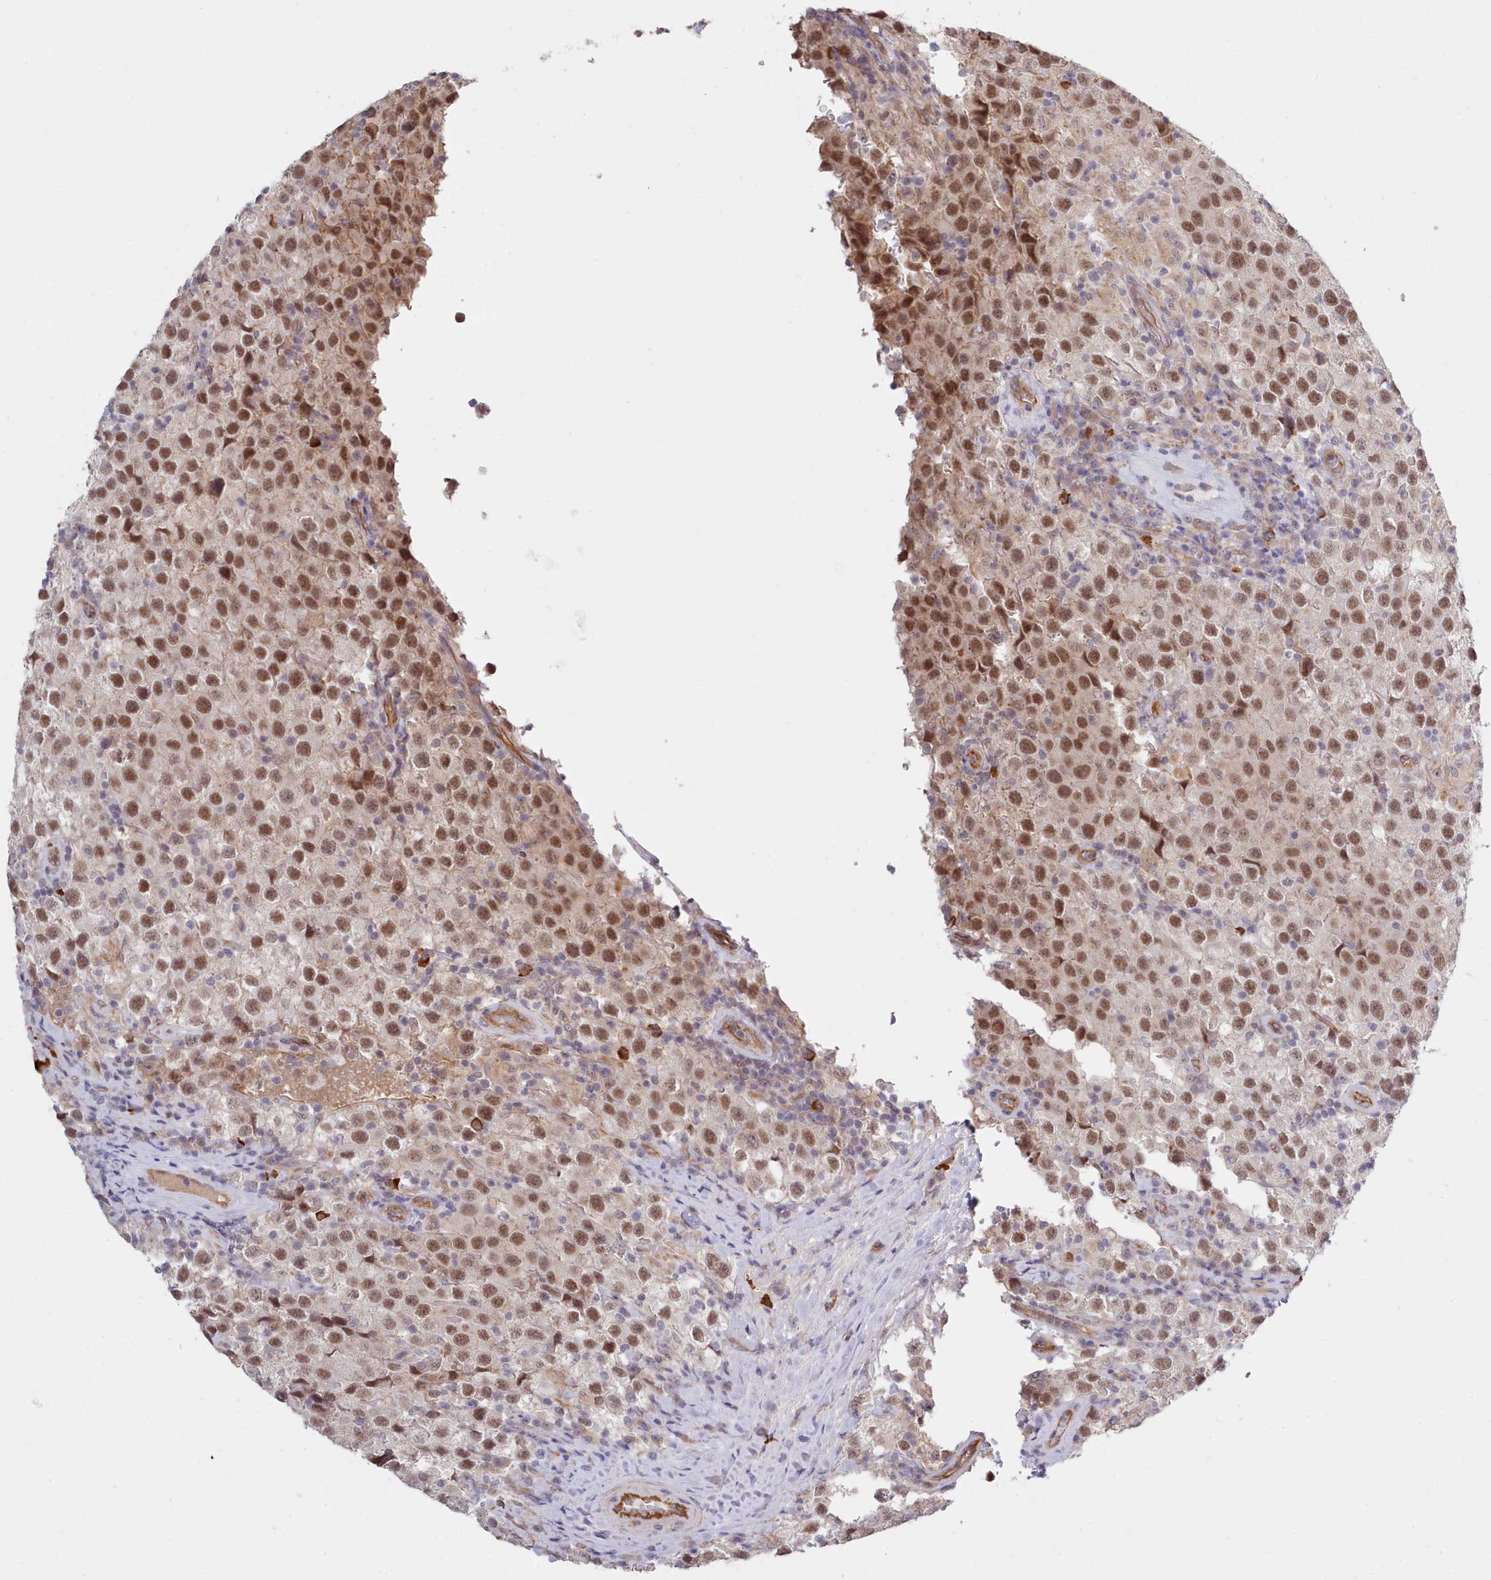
{"staining": {"intensity": "moderate", "quantity": ">75%", "location": "nuclear"}, "tissue": "testis cancer", "cell_type": "Tumor cells", "image_type": "cancer", "snomed": [{"axis": "morphology", "description": "Seminoma, NOS"}, {"axis": "morphology", "description": "Carcinoma, Embryonal, NOS"}, {"axis": "topography", "description": "Testis"}], "caption": "Testis cancer (embryonal carcinoma) tissue demonstrates moderate nuclear staining in about >75% of tumor cells, visualized by immunohistochemistry.", "gene": "ZC3H13", "patient": {"sex": "male", "age": 41}}